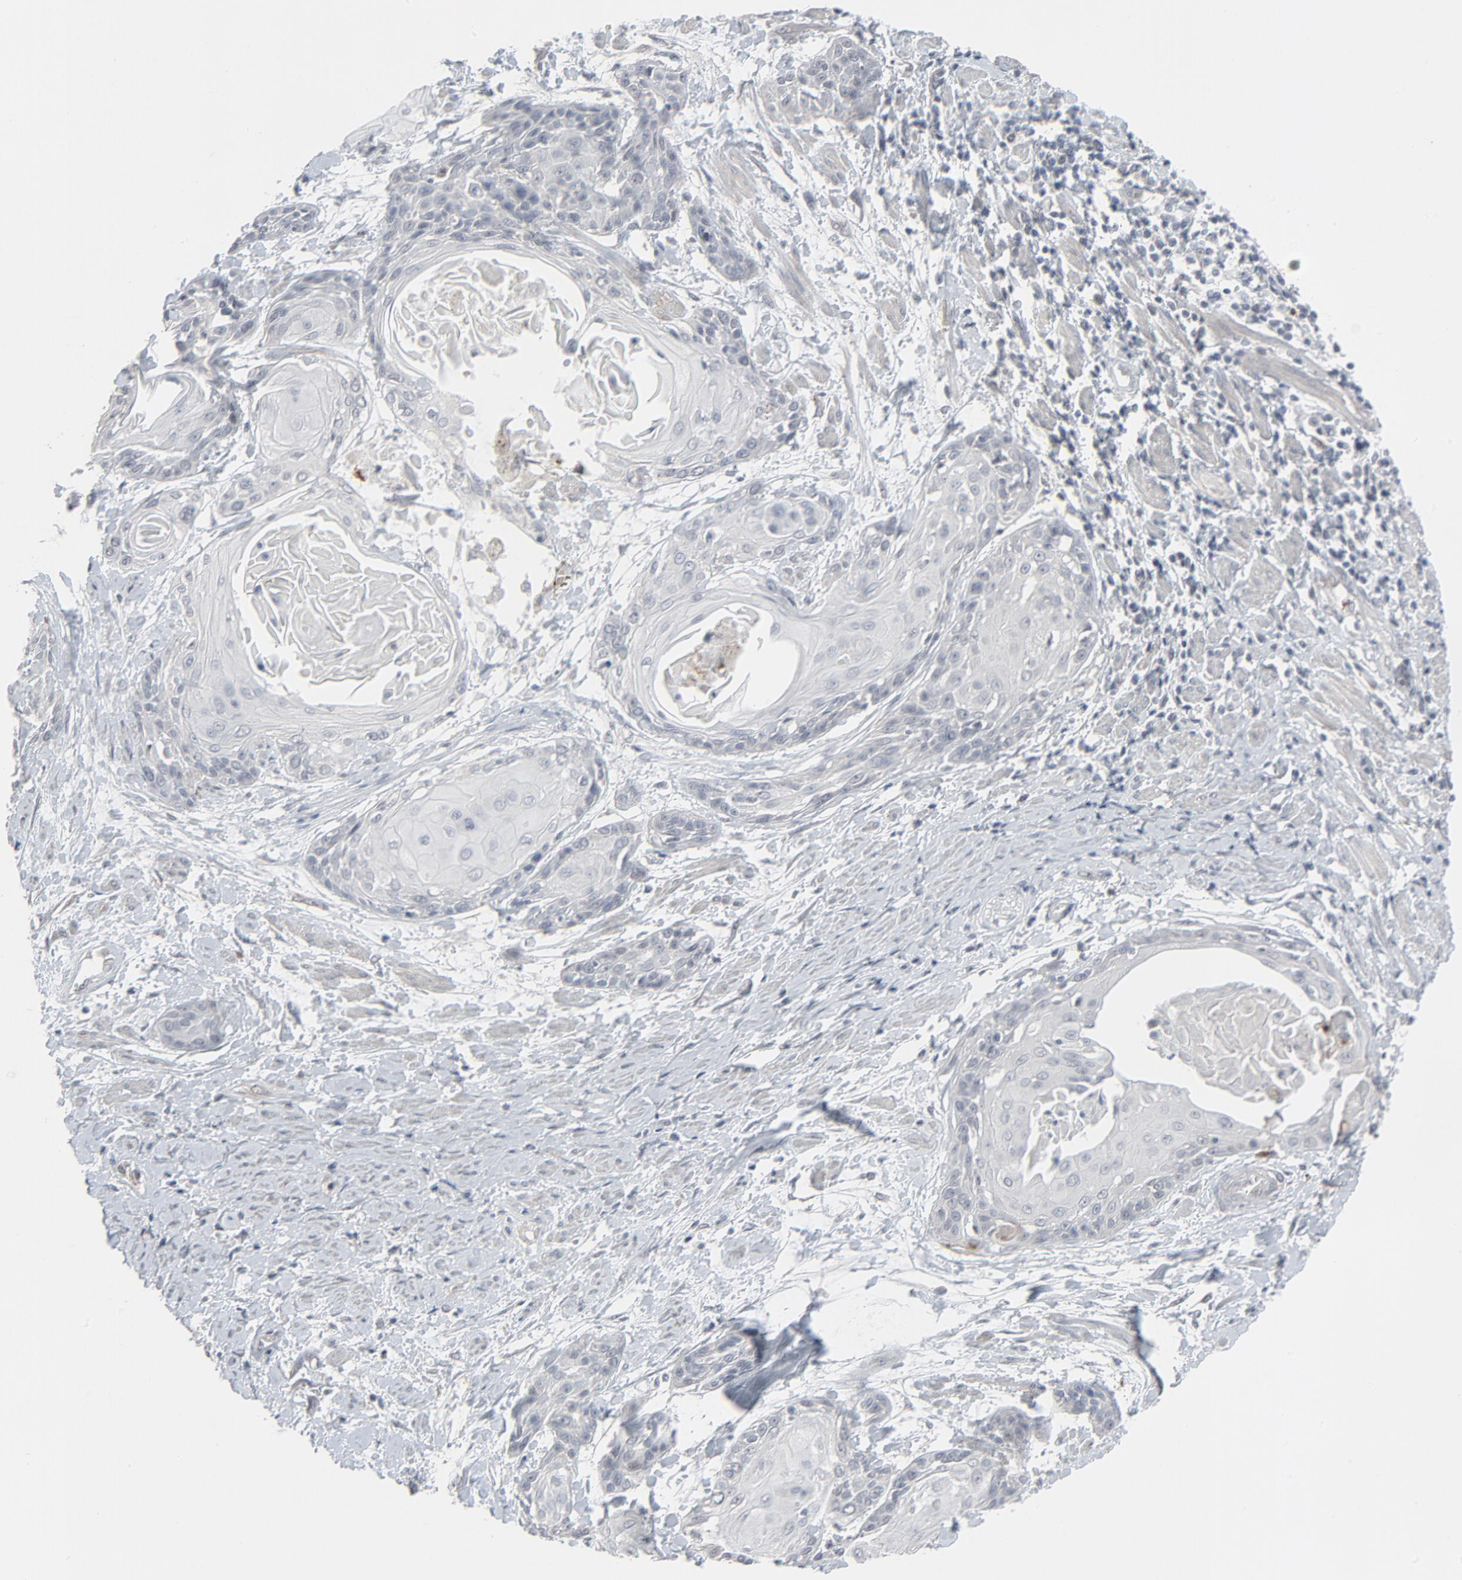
{"staining": {"intensity": "negative", "quantity": "none", "location": "none"}, "tissue": "cervical cancer", "cell_type": "Tumor cells", "image_type": "cancer", "snomed": [{"axis": "morphology", "description": "Squamous cell carcinoma, NOS"}, {"axis": "topography", "description": "Cervix"}], "caption": "Cervical squamous cell carcinoma was stained to show a protein in brown. There is no significant positivity in tumor cells.", "gene": "NEUROD1", "patient": {"sex": "female", "age": 57}}